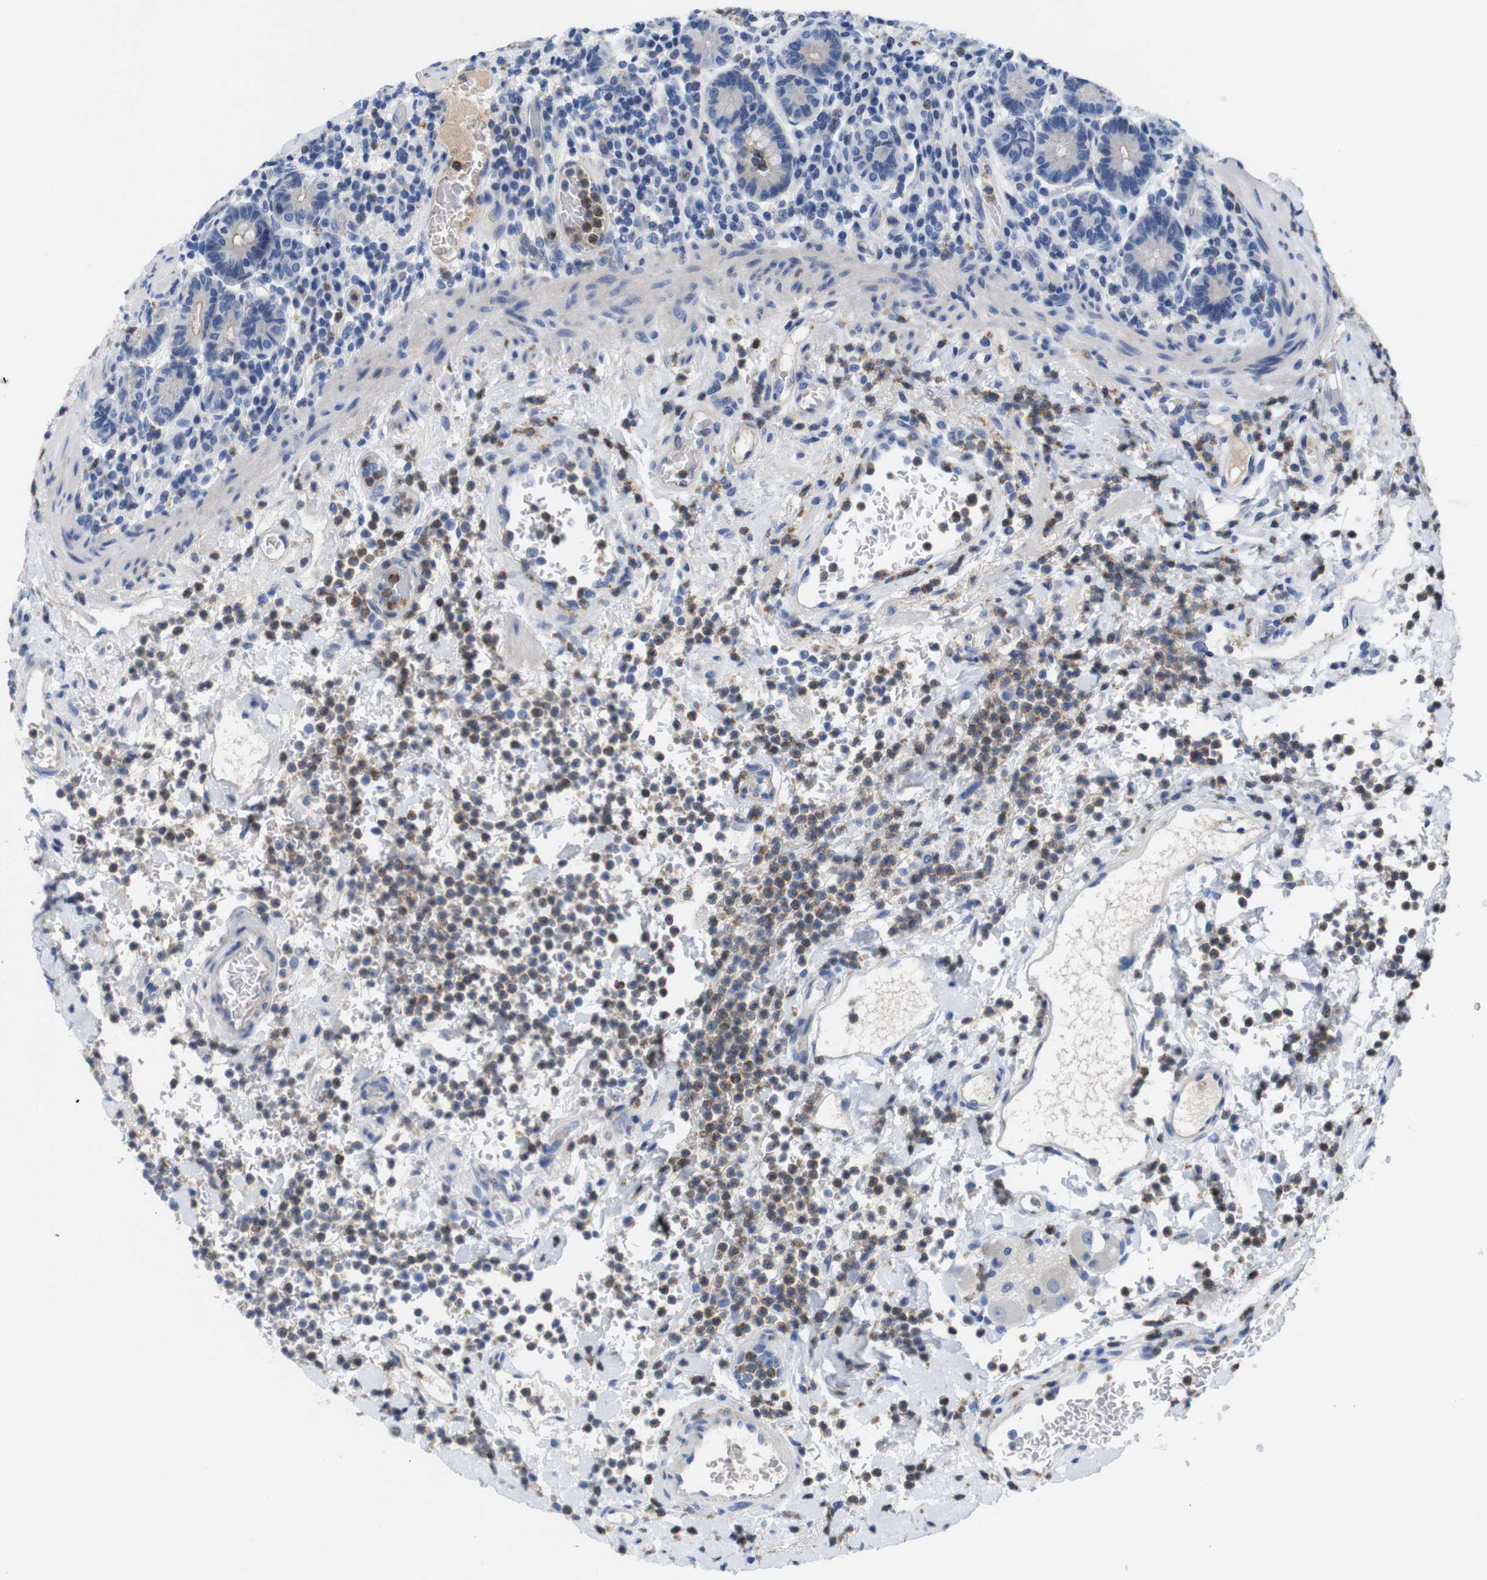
{"staining": {"intensity": "strong", "quantity": "25%-75%", "location": "cytoplasmic/membranous"}, "tissue": "stomach", "cell_type": "Glandular cells", "image_type": "normal", "snomed": [{"axis": "morphology", "description": "Normal tissue, NOS"}, {"axis": "topography", "description": "Stomach, upper"}], "caption": "Protein expression by IHC exhibits strong cytoplasmic/membranous positivity in about 25%-75% of glandular cells in benign stomach.", "gene": "C1RL", "patient": {"sex": "male", "age": 68}}